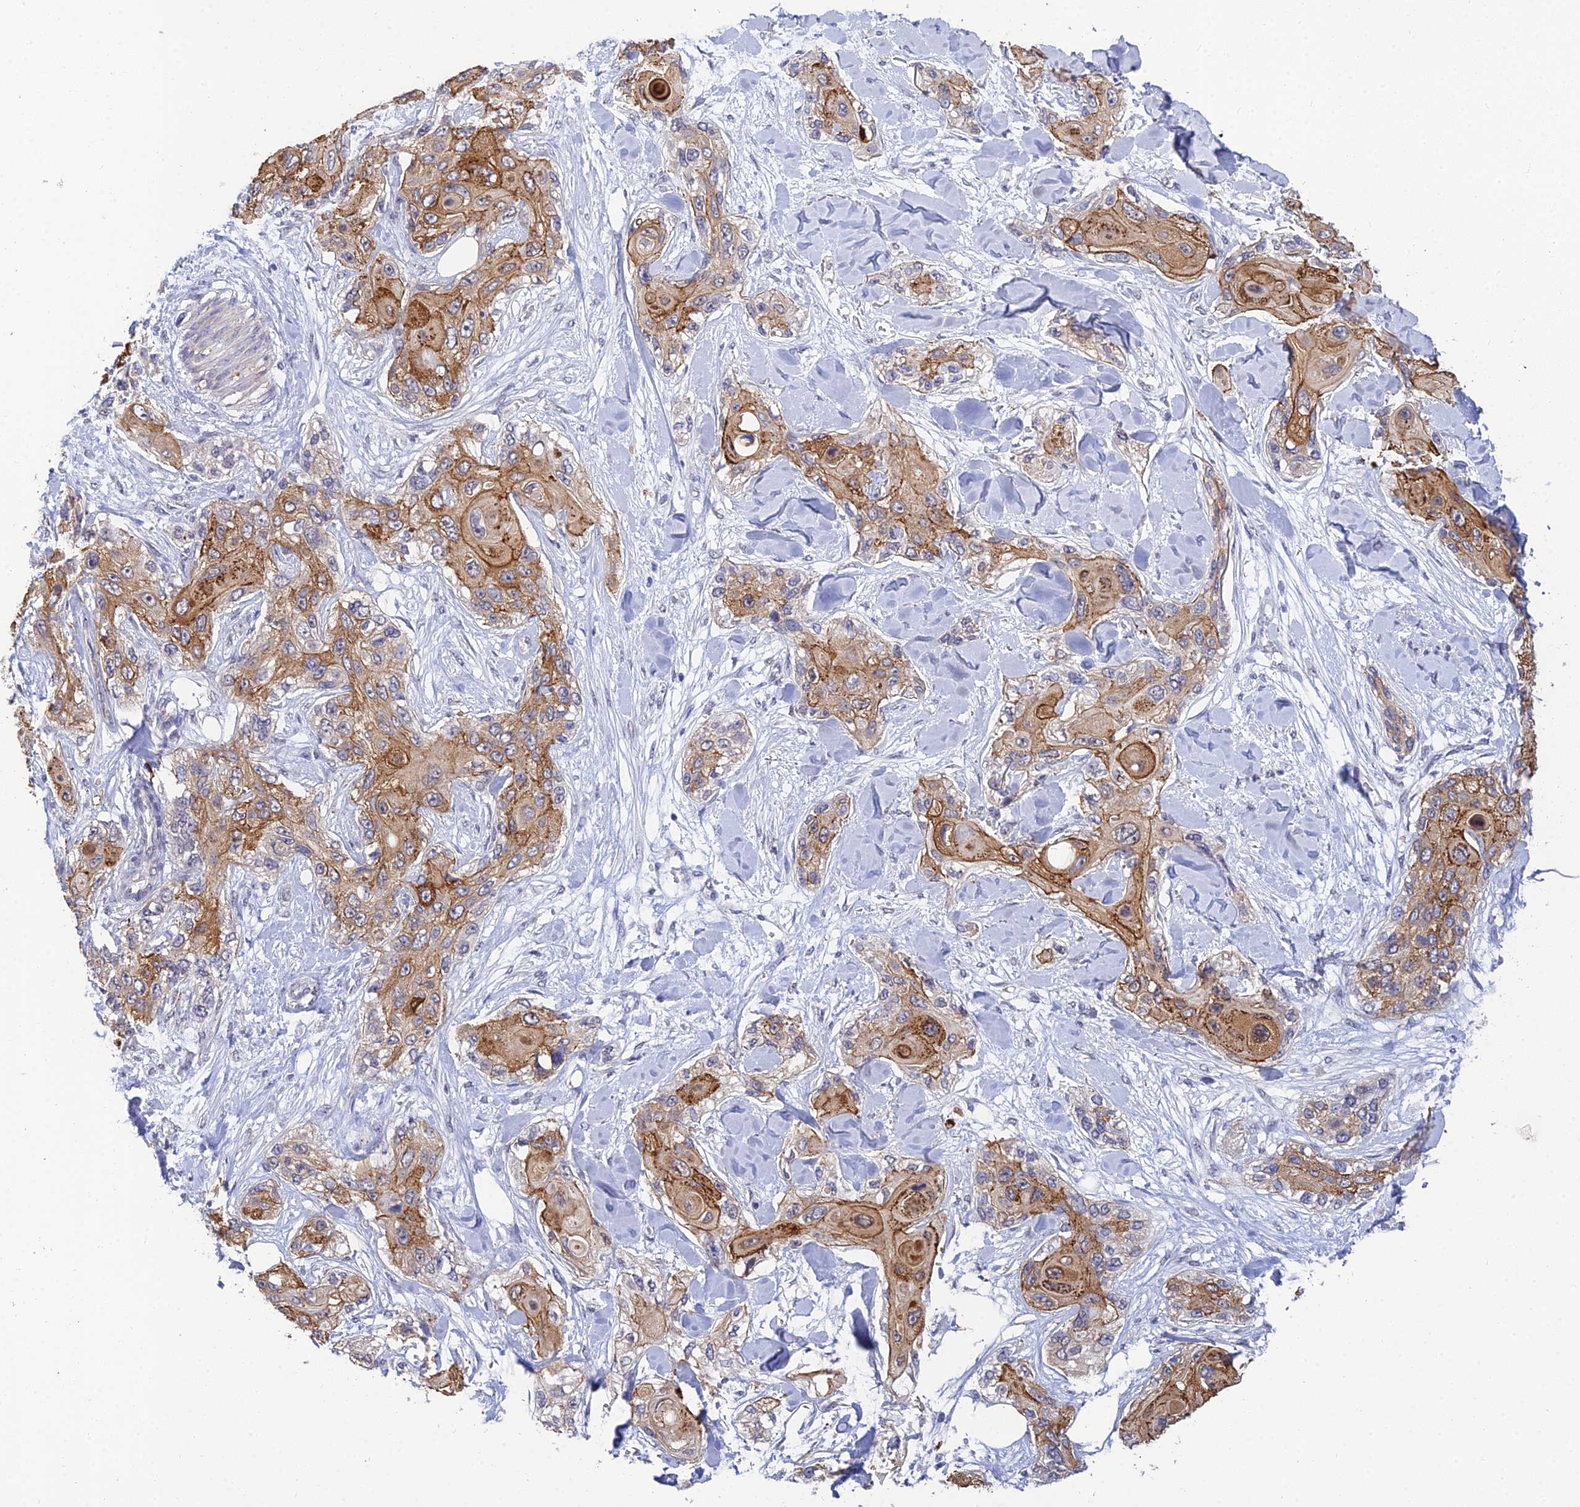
{"staining": {"intensity": "moderate", "quantity": ">75%", "location": "cytoplasmic/membranous"}, "tissue": "skin cancer", "cell_type": "Tumor cells", "image_type": "cancer", "snomed": [{"axis": "morphology", "description": "Normal tissue, NOS"}, {"axis": "morphology", "description": "Squamous cell carcinoma, NOS"}, {"axis": "topography", "description": "Skin"}], "caption": "IHC of skin cancer (squamous cell carcinoma) reveals medium levels of moderate cytoplasmic/membranous staining in about >75% of tumor cells. The staining was performed using DAB, with brown indicating positive protein expression. Nuclei are stained blue with hematoxylin.", "gene": "HOXB1", "patient": {"sex": "male", "age": 72}}